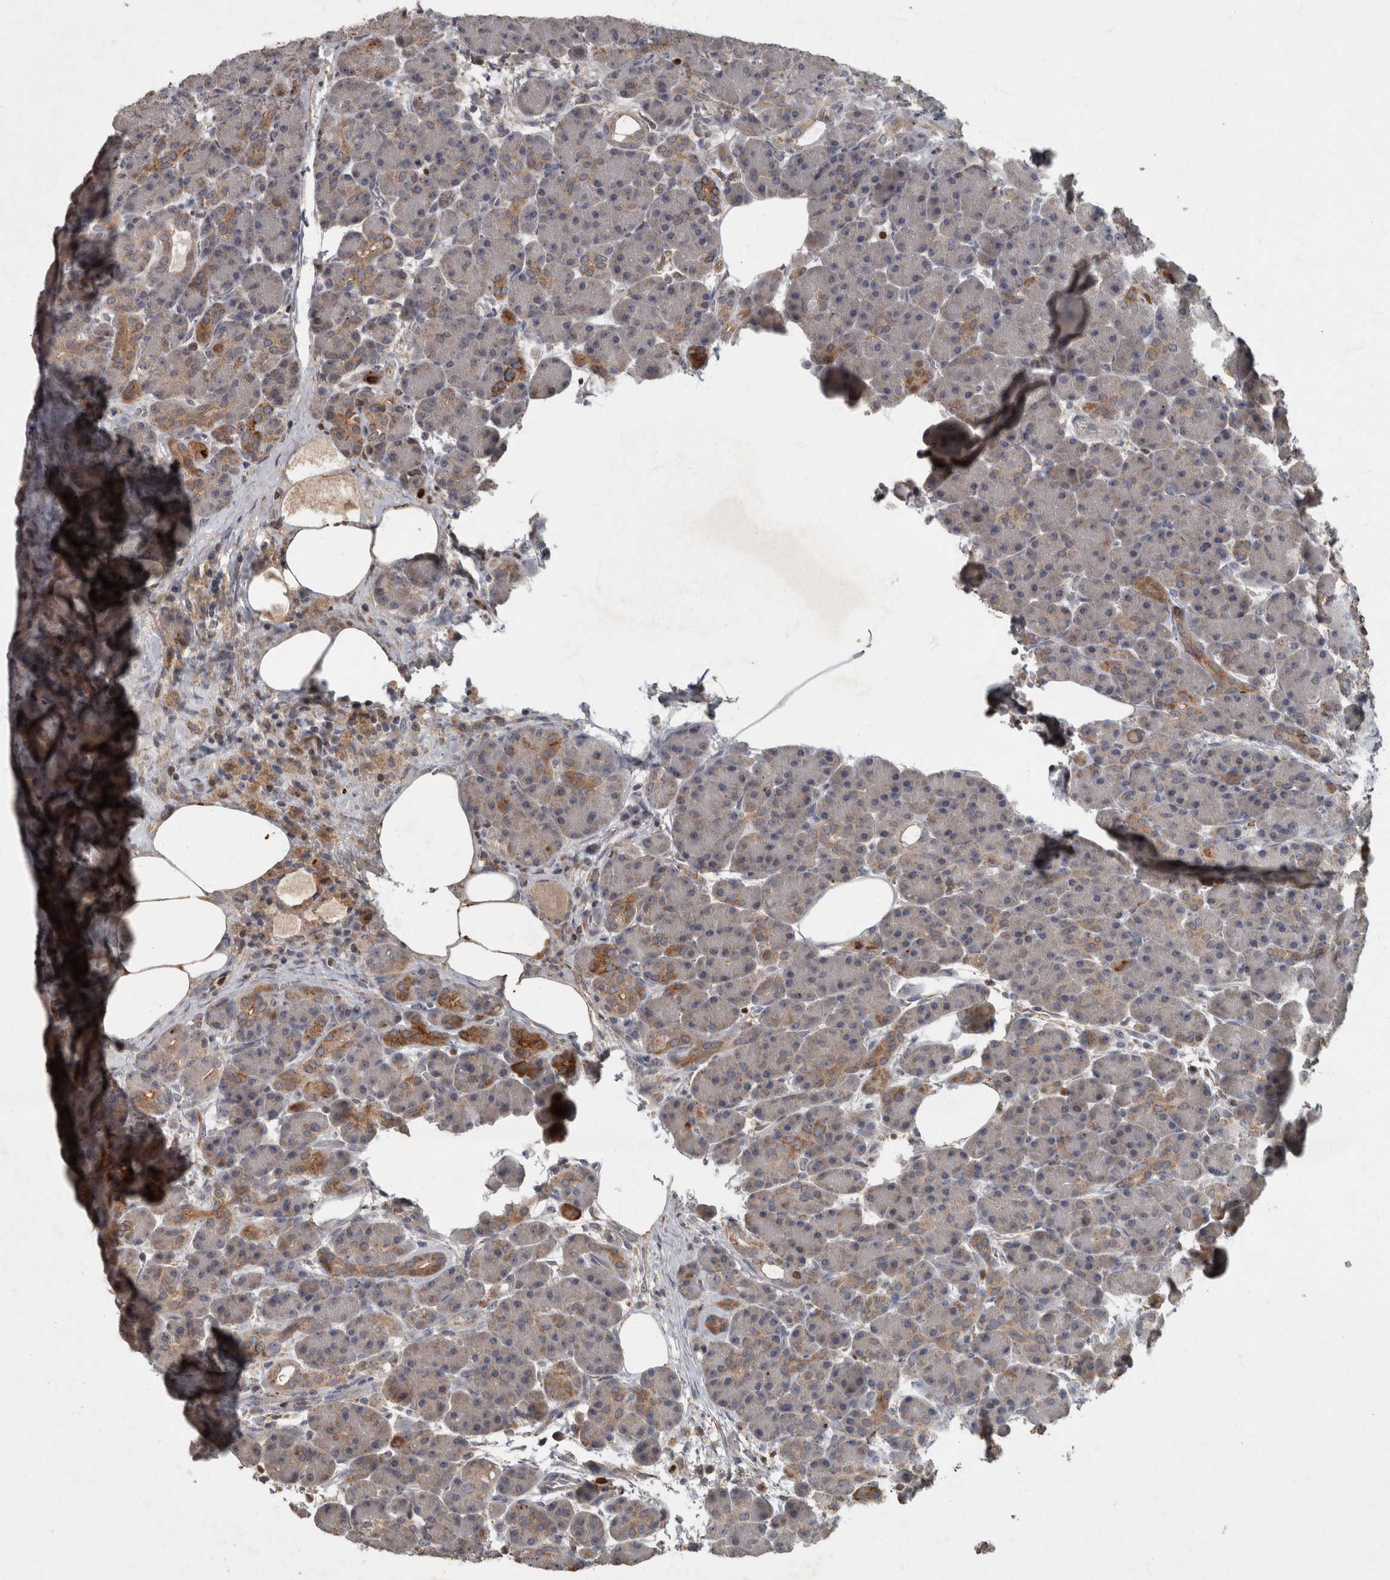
{"staining": {"intensity": "moderate", "quantity": "<25%", "location": "cytoplasmic/membranous"}, "tissue": "pancreas", "cell_type": "Exocrine glandular cells", "image_type": "normal", "snomed": [{"axis": "morphology", "description": "Normal tissue, NOS"}, {"axis": "topography", "description": "Pancreas"}], "caption": "The image displays a brown stain indicating the presence of a protein in the cytoplasmic/membranous of exocrine glandular cells in pancreas.", "gene": "PPP1R3C", "patient": {"sex": "male", "age": 63}}